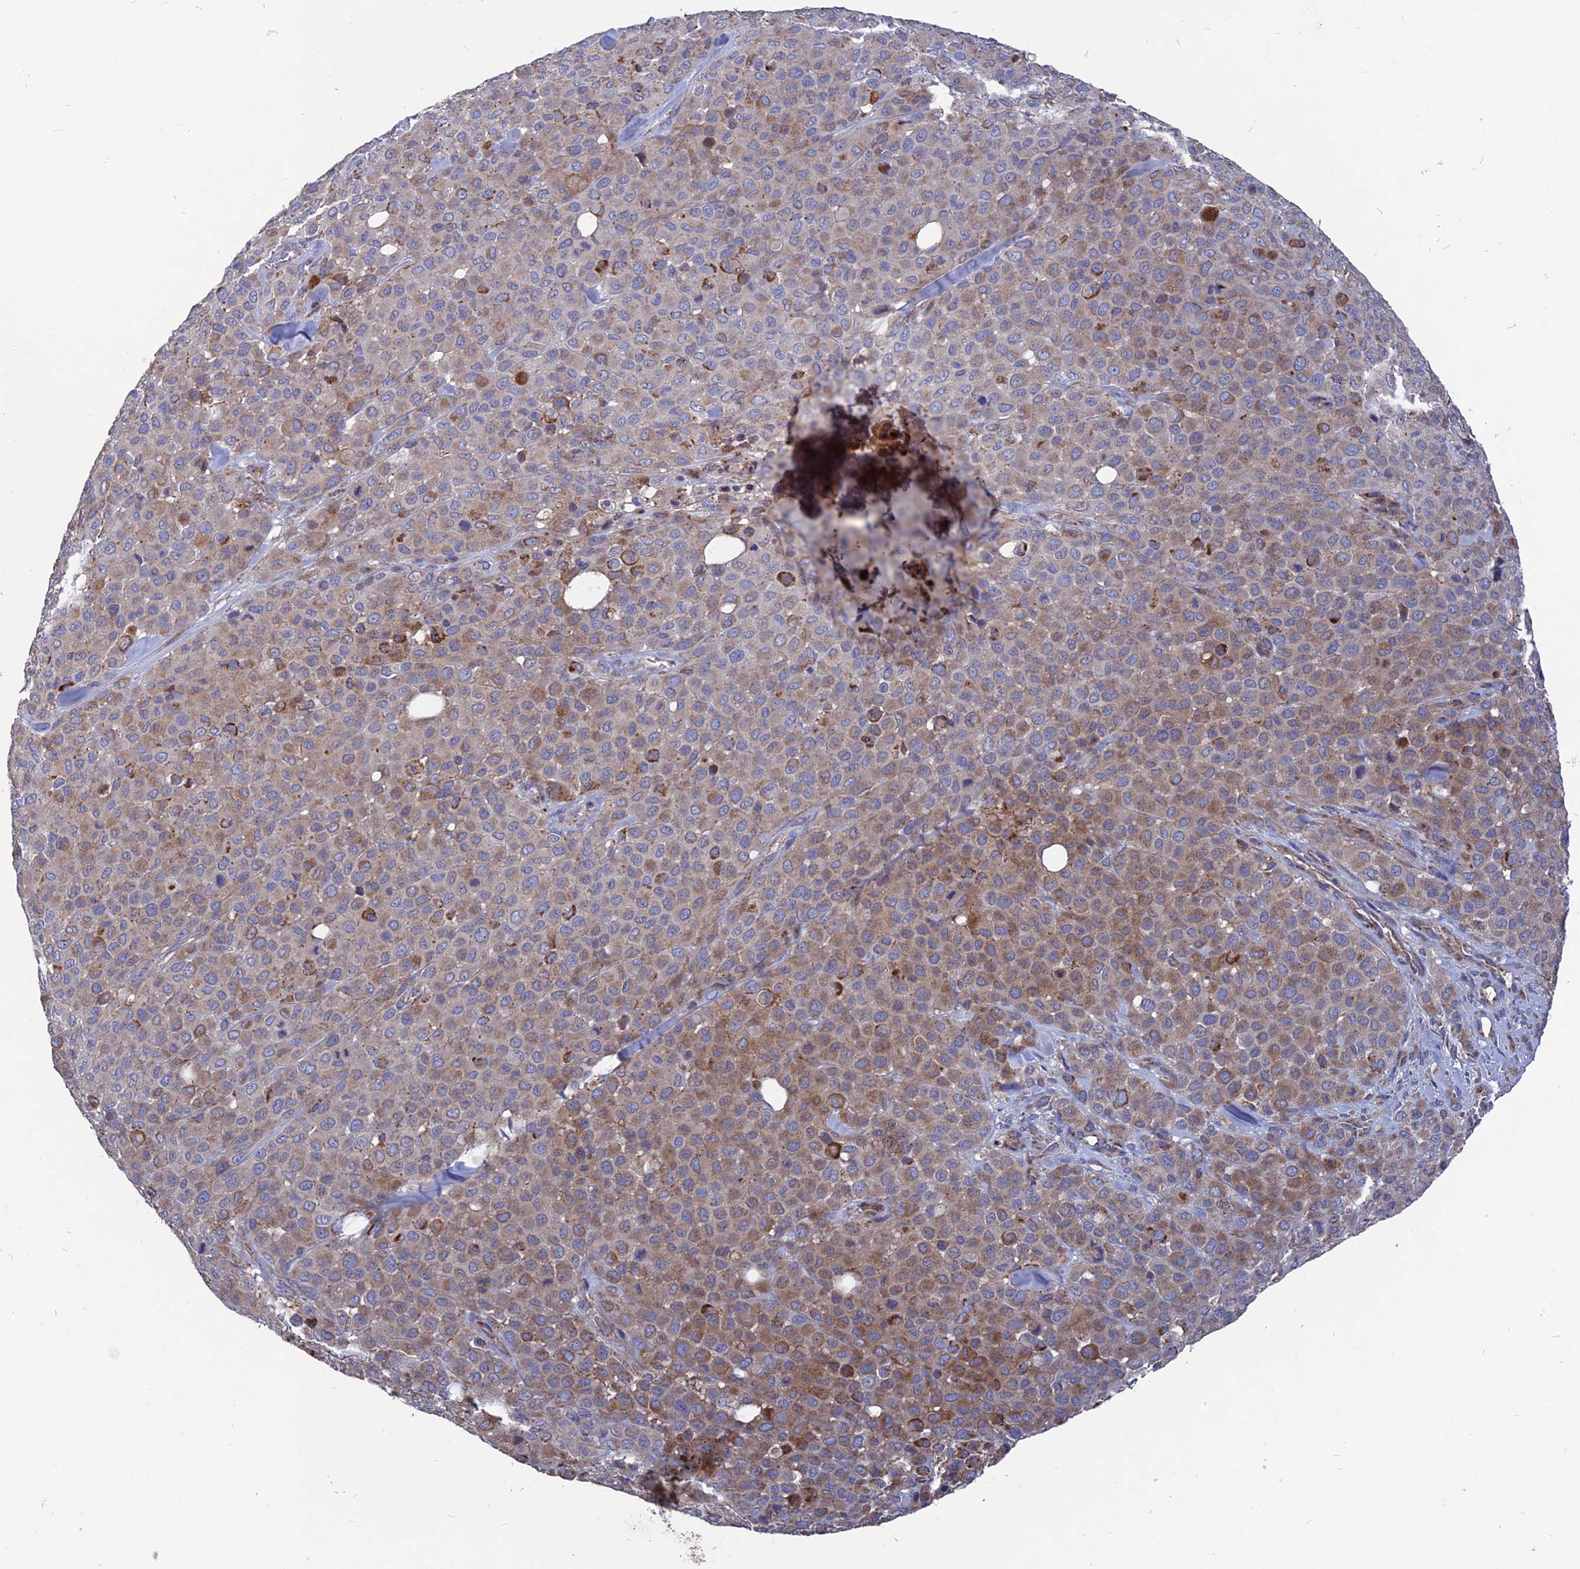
{"staining": {"intensity": "moderate", "quantity": "25%-75%", "location": "cytoplasmic/membranous"}, "tissue": "melanoma", "cell_type": "Tumor cells", "image_type": "cancer", "snomed": [{"axis": "morphology", "description": "Malignant melanoma, Metastatic site"}, {"axis": "topography", "description": "Skin"}], "caption": "This is an image of immunohistochemistry staining of melanoma, which shows moderate expression in the cytoplasmic/membranous of tumor cells.", "gene": "TGFA", "patient": {"sex": "female", "age": 81}}